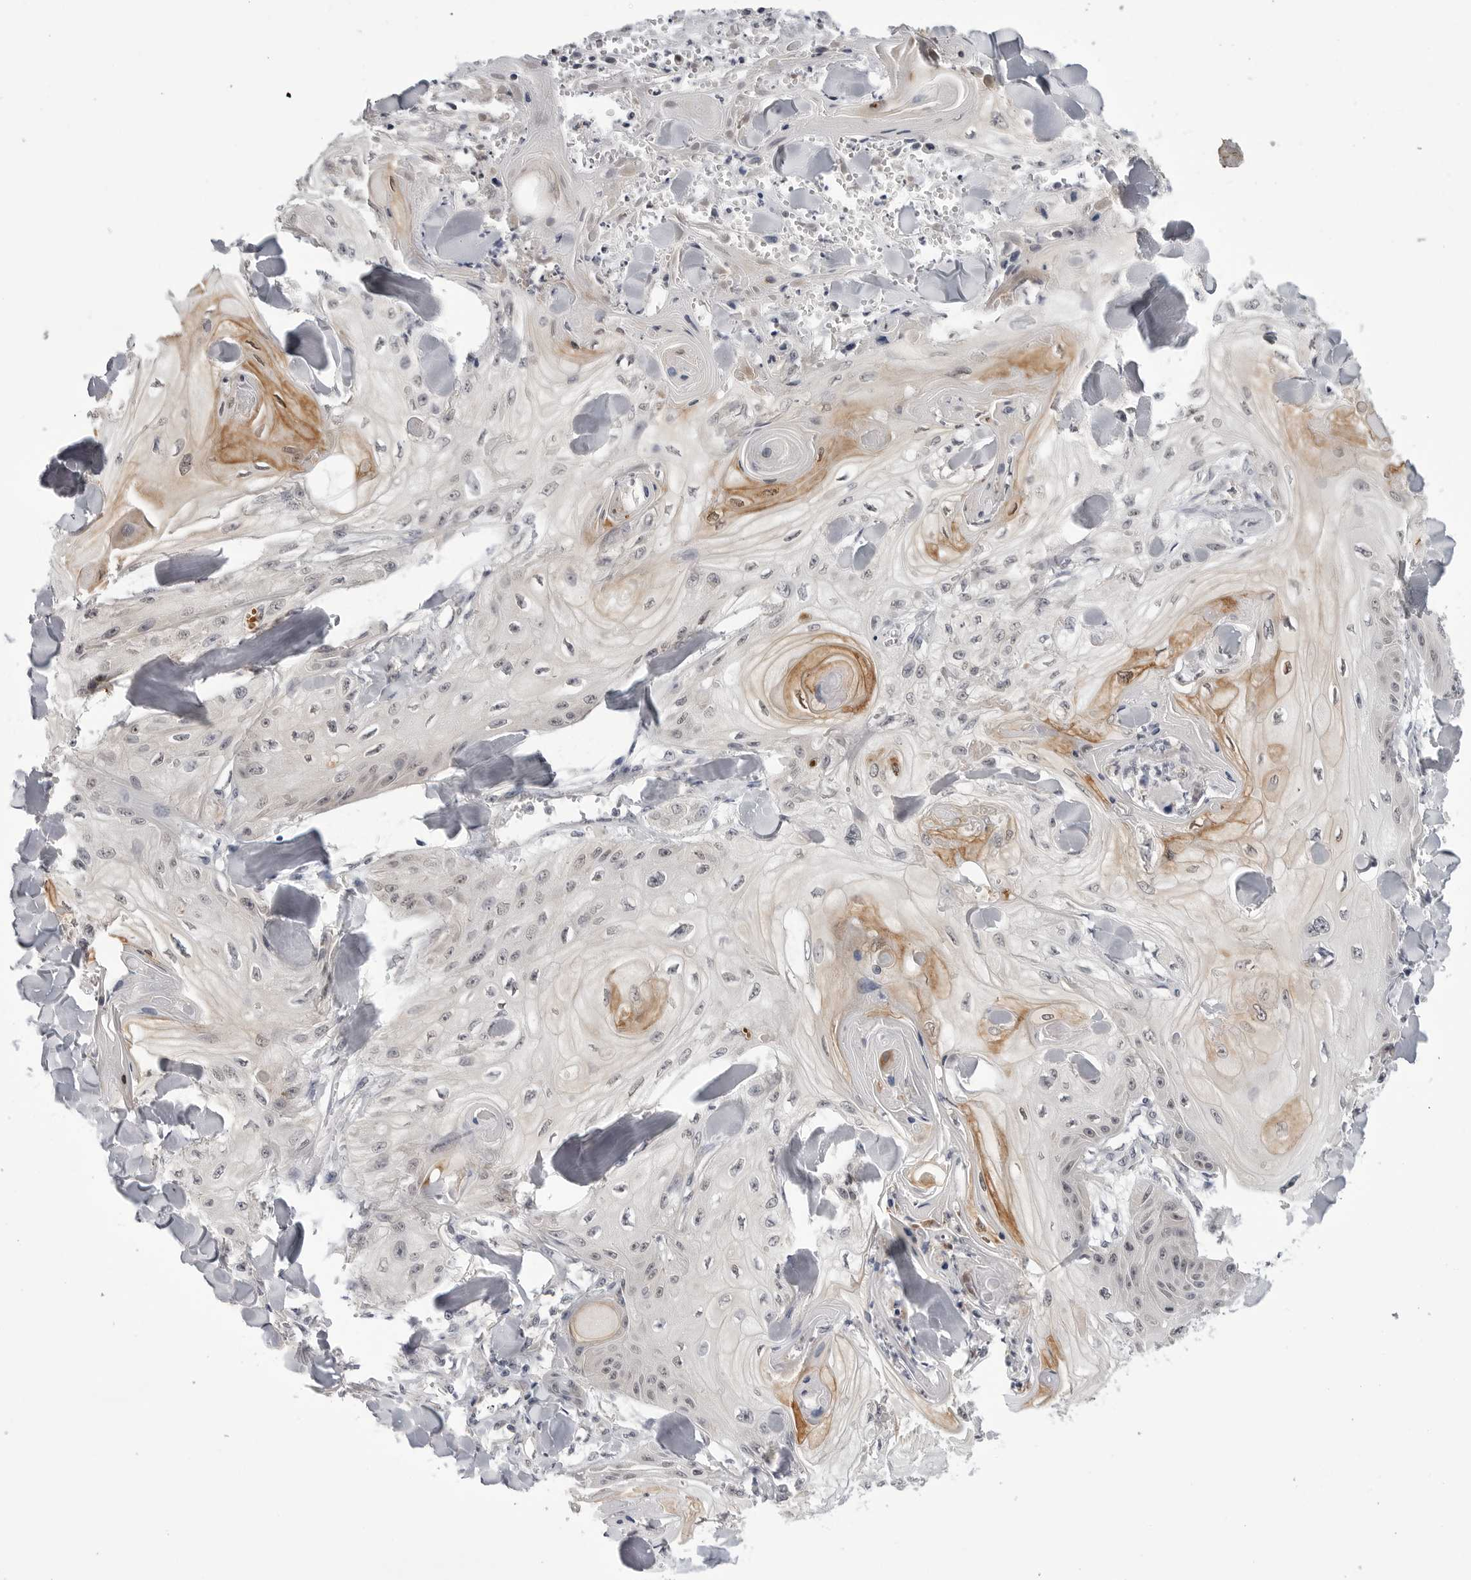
{"staining": {"intensity": "moderate", "quantity": "<25%", "location": "cytoplasmic/membranous"}, "tissue": "skin cancer", "cell_type": "Tumor cells", "image_type": "cancer", "snomed": [{"axis": "morphology", "description": "Squamous cell carcinoma, NOS"}, {"axis": "topography", "description": "Skin"}], "caption": "The immunohistochemical stain labels moderate cytoplasmic/membranous positivity in tumor cells of skin squamous cell carcinoma tissue.", "gene": "CDK20", "patient": {"sex": "male", "age": 74}}